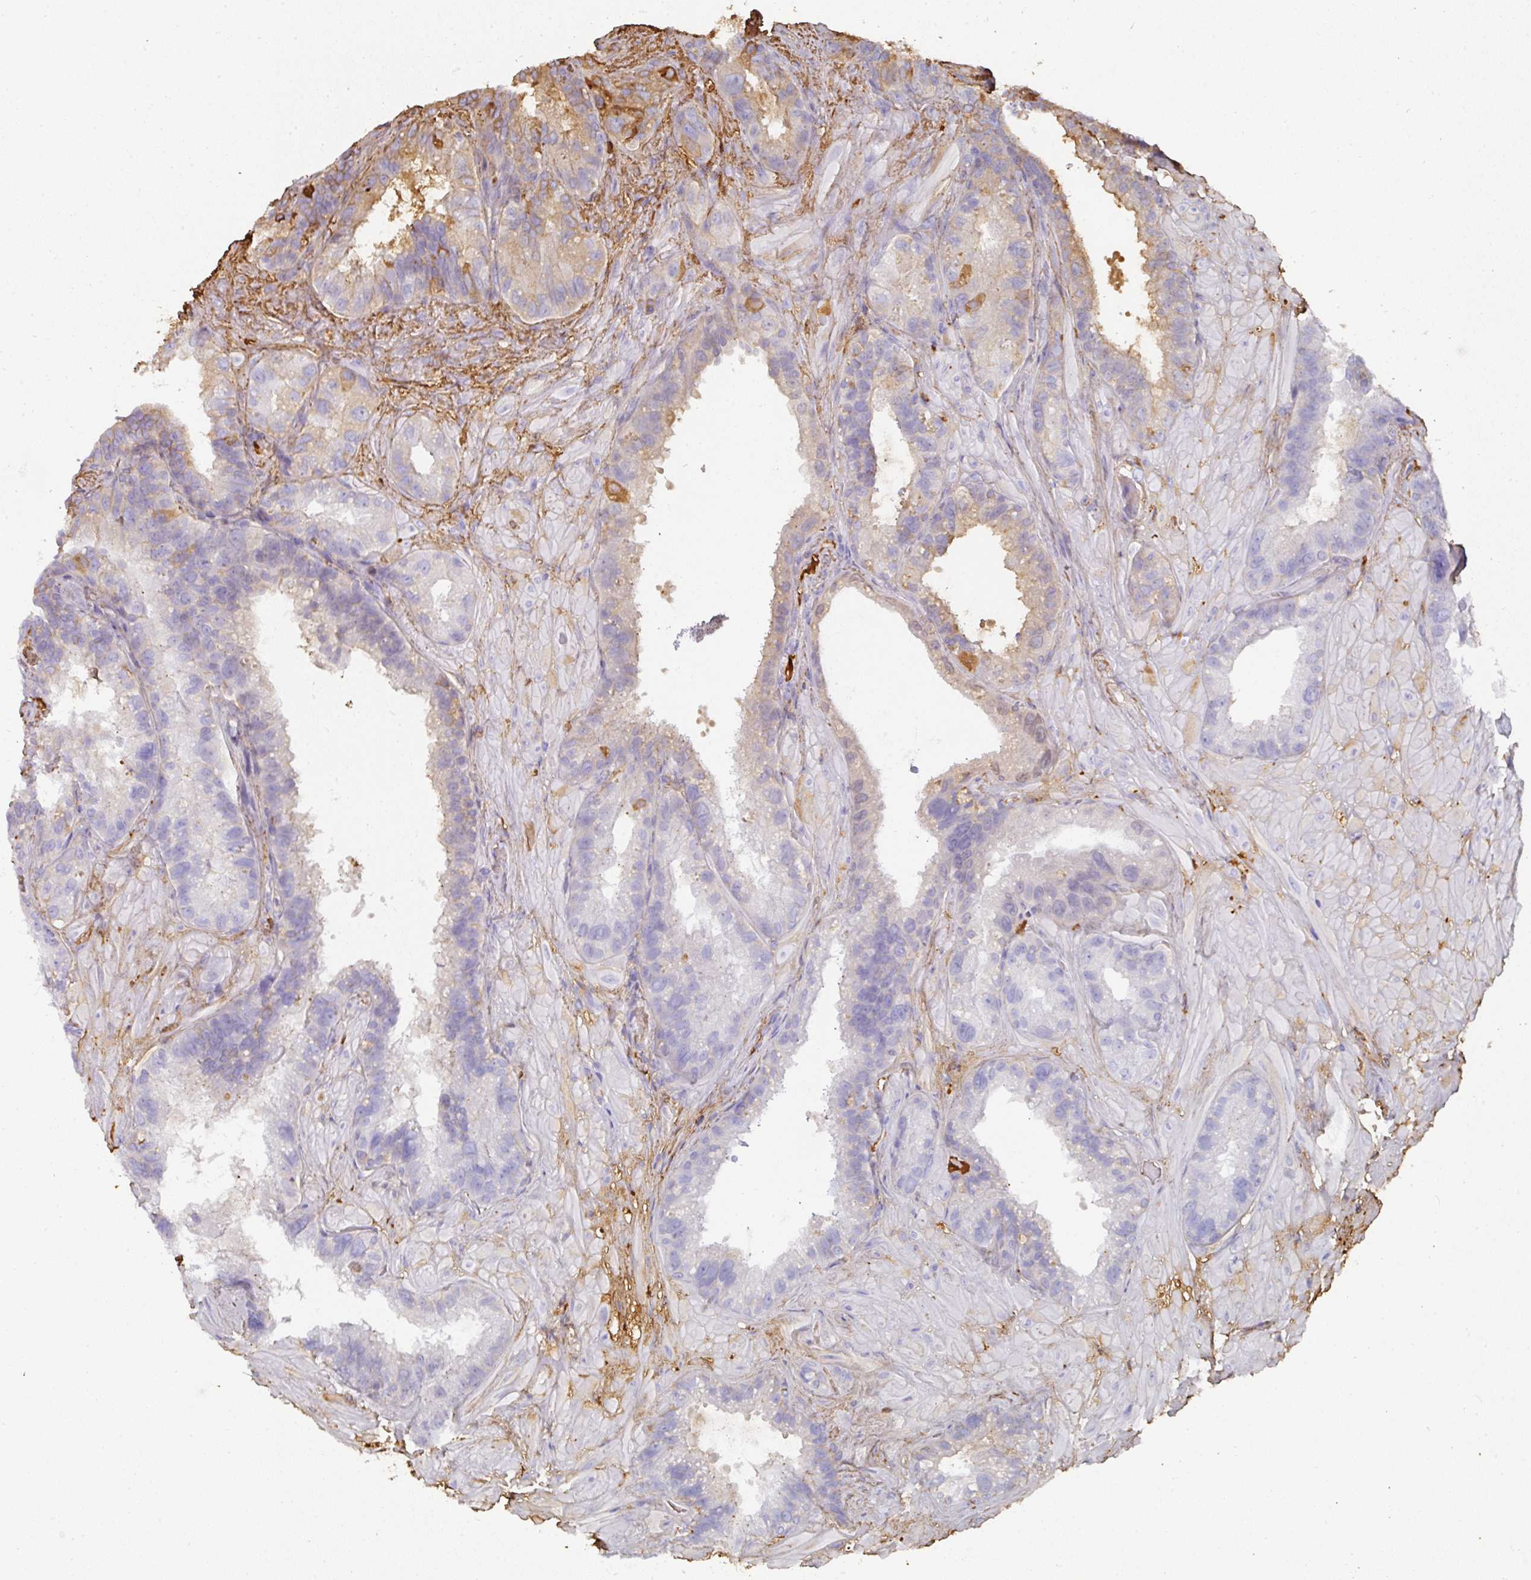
{"staining": {"intensity": "weak", "quantity": "<25%", "location": "nuclear"}, "tissue": "seminal vesicle", "cell_type": "Glandular cells", "image_type": "normal", "snomed": [{"axis": "morphology", "description": "Normal tissue, NOS"}, {"axis": "topography", "description": "Seminal veicle"}, {"axis": "topography", "description": "Peripheral nerve tissue"}], "caption": "Micrograph shows no significant protein positivity in glandular cells of benign seminal vesicle. (DAB (3,3'-diaminobenzidine) immunohistochemistry (IHC) visualized using brightfield microscopy, high magnification).", "gene": "ALB", "patient": {"sex": "male", "age": 76}}